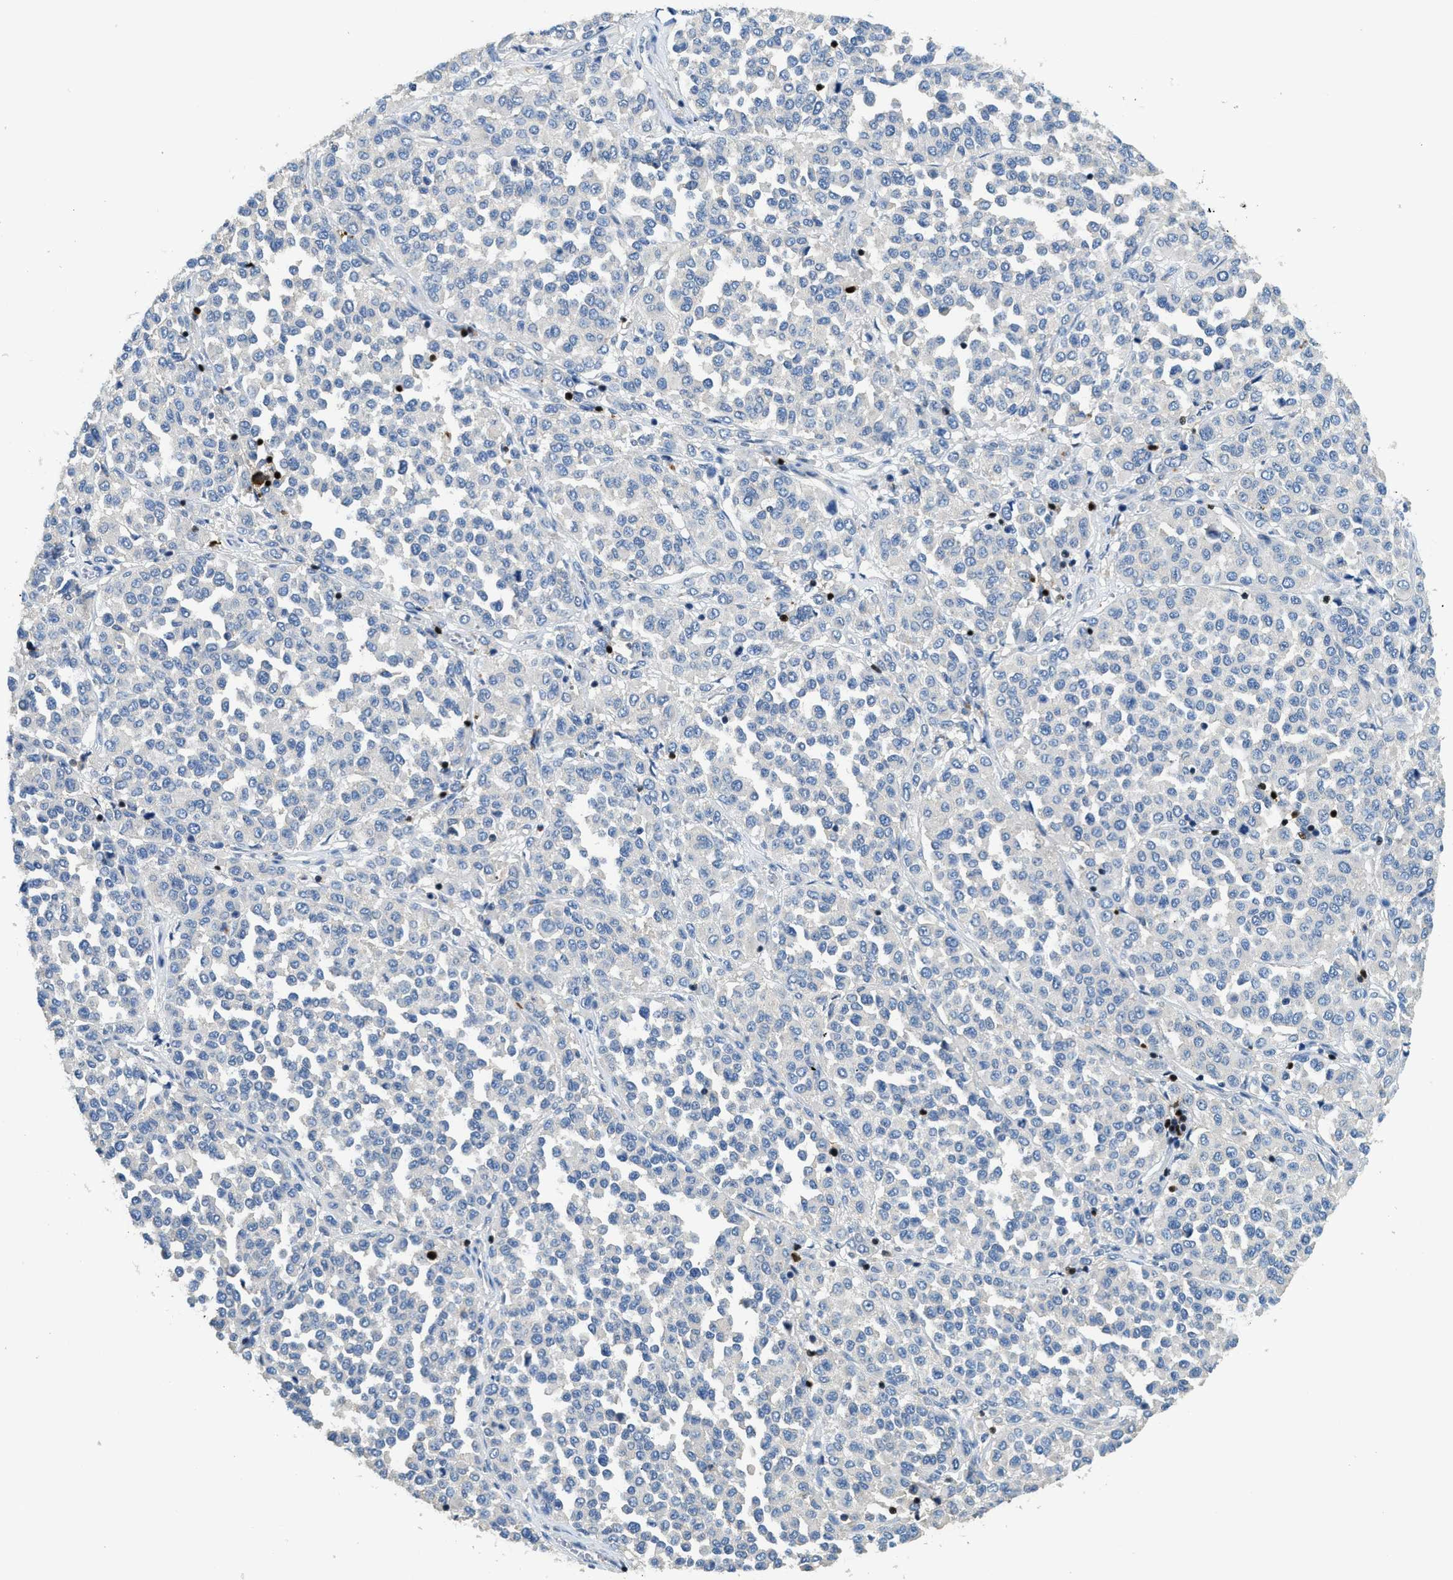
{"staining": {"intensity": "negative", "quantity": "none", "location": "none"}, "tissue": "melanoma", "cell_type": "Tumor cells", "image_type": "cancer", "snomed": [{"axis": "morphology", "description": "Malignant melanoma, Metastatic site"}, {"axis": "topography", "description": "Pancreas"}], "caption": "The histopathology image displays no significant expression in tumor cells of melanoma.", "gene": "TOX", "patient": {"sex": "female", "age": 30}}